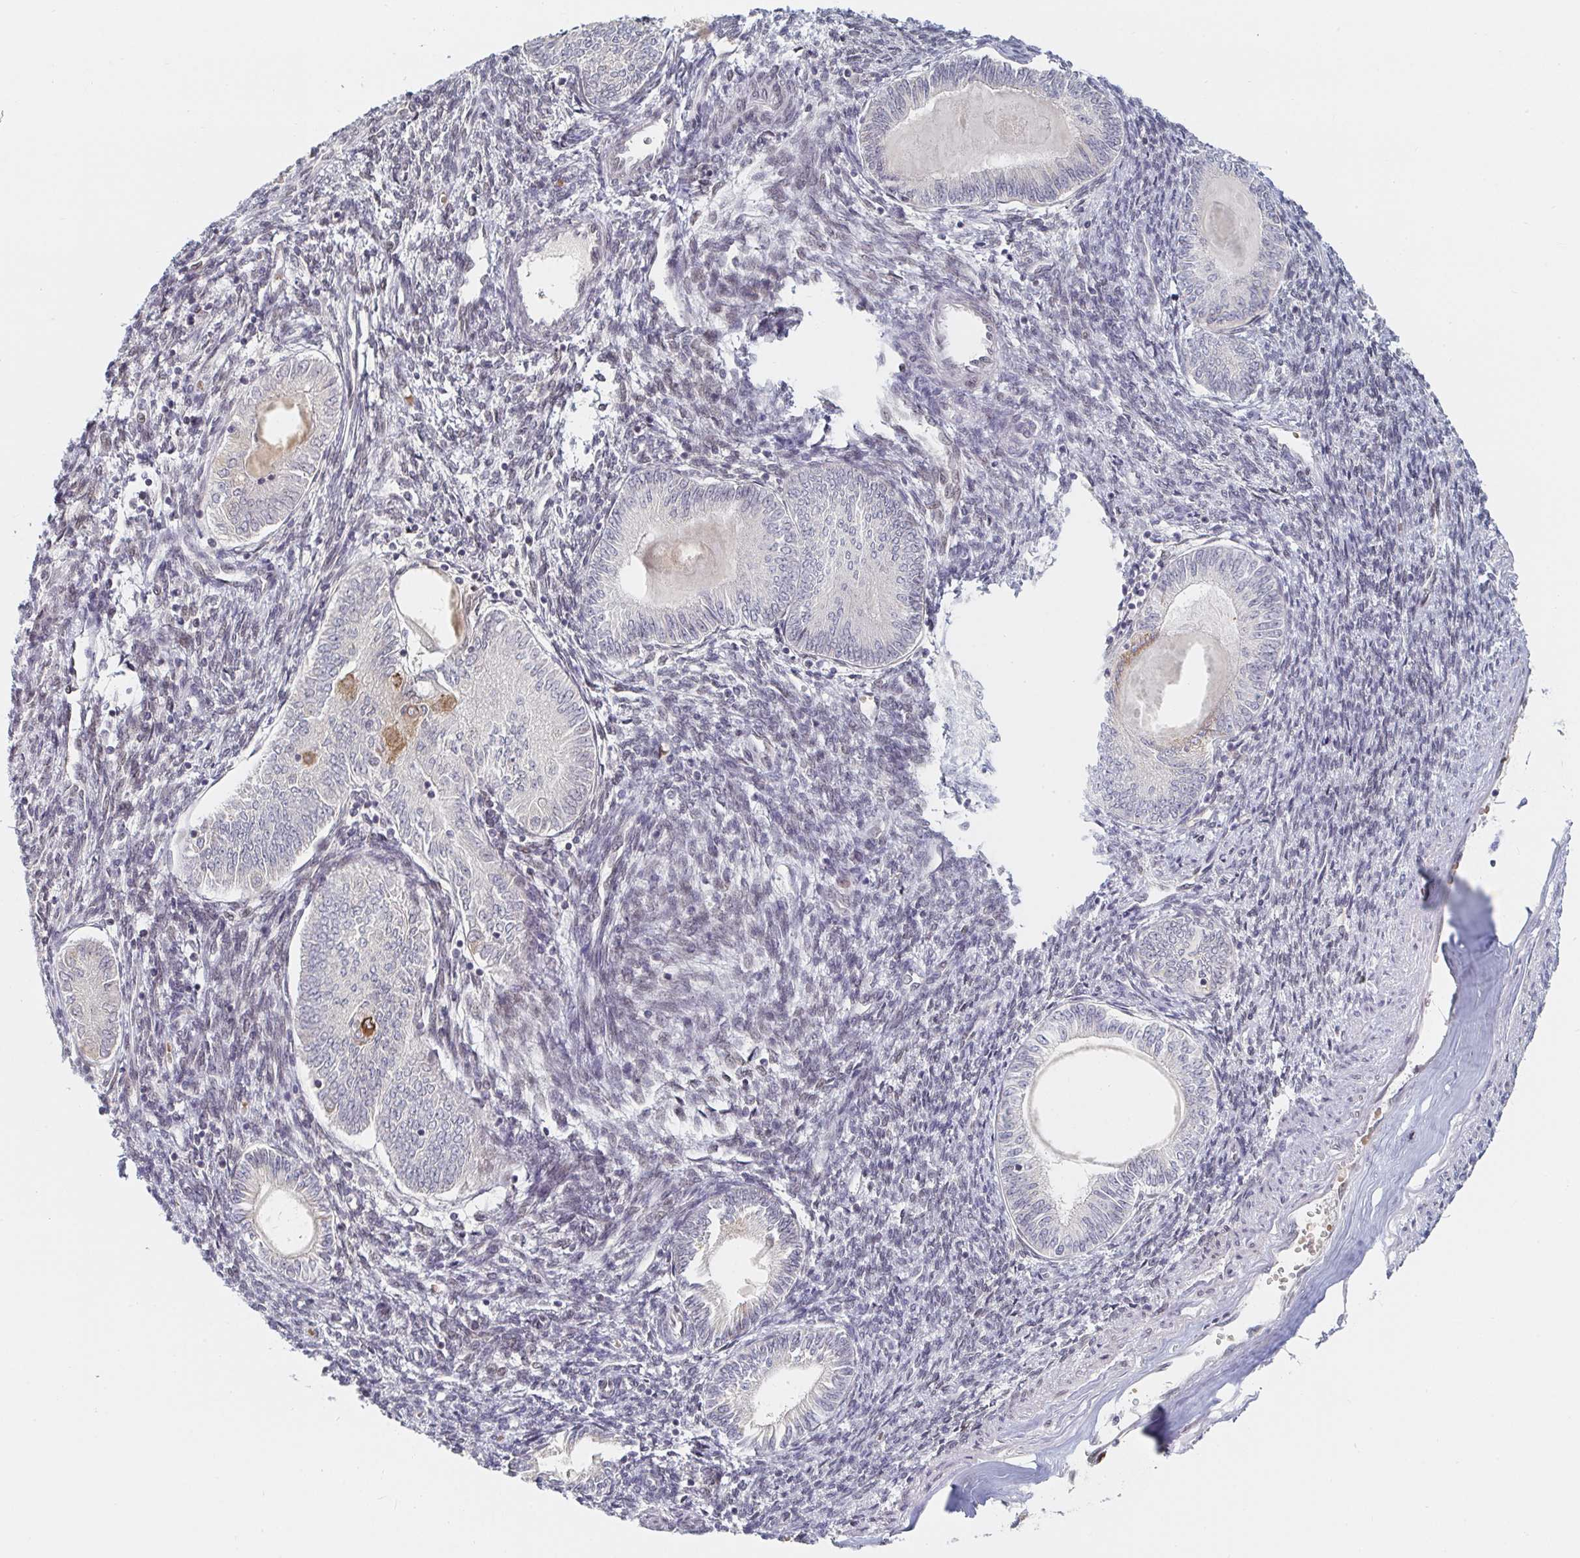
{"staining": {"intensity": "negative", "quantity": "none", "location": "none"}, "tissue": "endometrial cancer", "cell_type": "Tumor cells", "image_type": "cancer", "snomed": [{"axis": "morphology", "description": "Carcinoma, NOS"}, {"axis": "topography", "description": "Uterus"}], "caption": "Histopathology image shows no protein positivity in tumor cells of endometrial cancer (carcinoma) tissue.", "gene": "CHD2", "patient": {"sex": "female", "age": 76}}